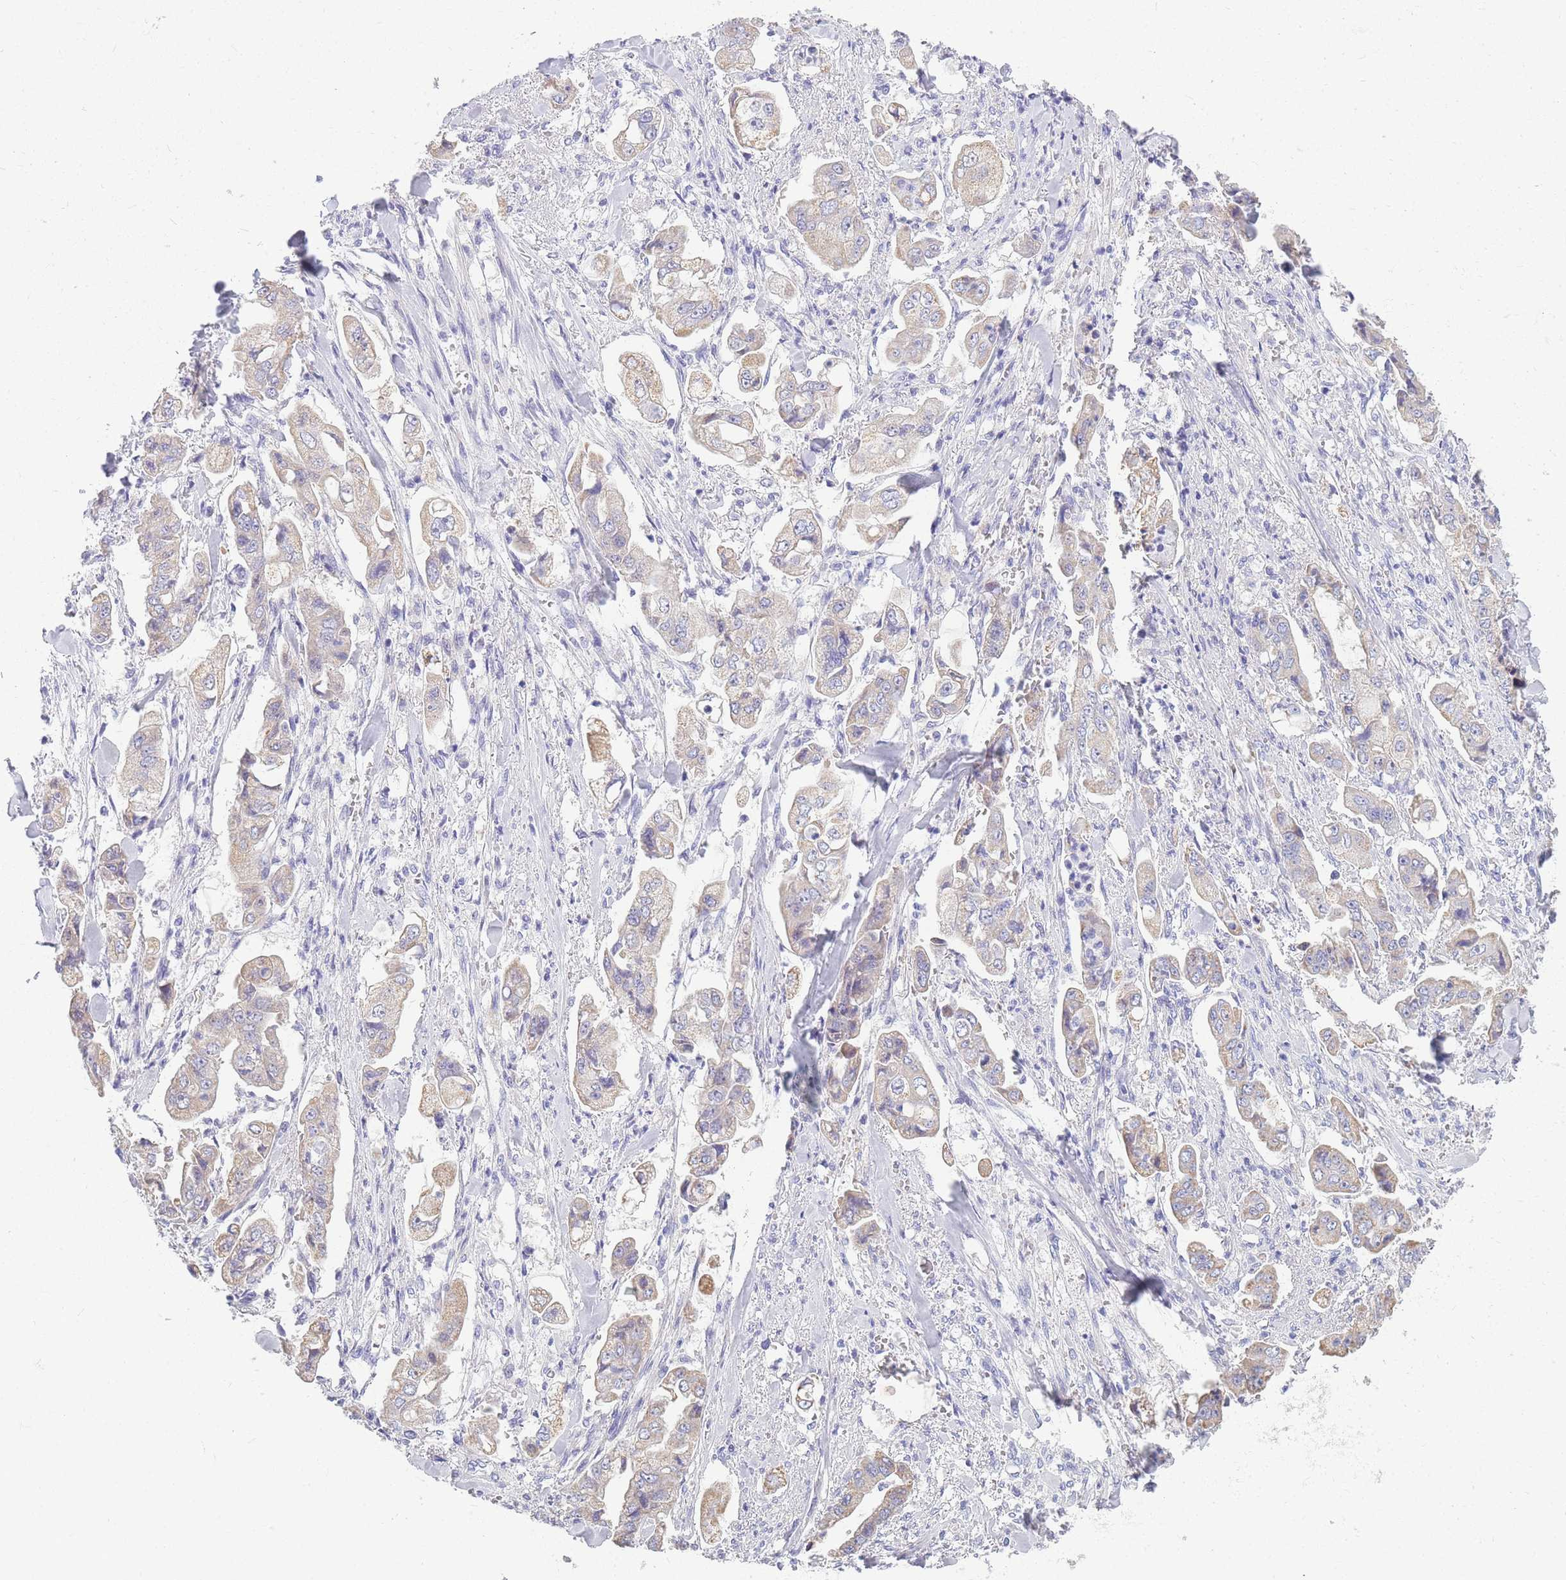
{"staining": {"intensity": "weak", "quantity": "25%-75%", "location": "cytoplasmic/membranous"}, "tissue": "stomach cancer", "cell_type": "Tumor cells", "image_type": "cancer", "snomed": [{"axis": "morphology", "description": "Adenocarcinoma, NOS"}, {"axis": "topography", "description": "Stomach"}], "caption": "Human adenocarcinoma (stomach) stained for a protein (brown) reveals weak cytoplasmic/membranous positive expression in about 25%-75% of tumor cells.", "gene": "DHRS11", "patient": {"sex": "male", "age": 62}}